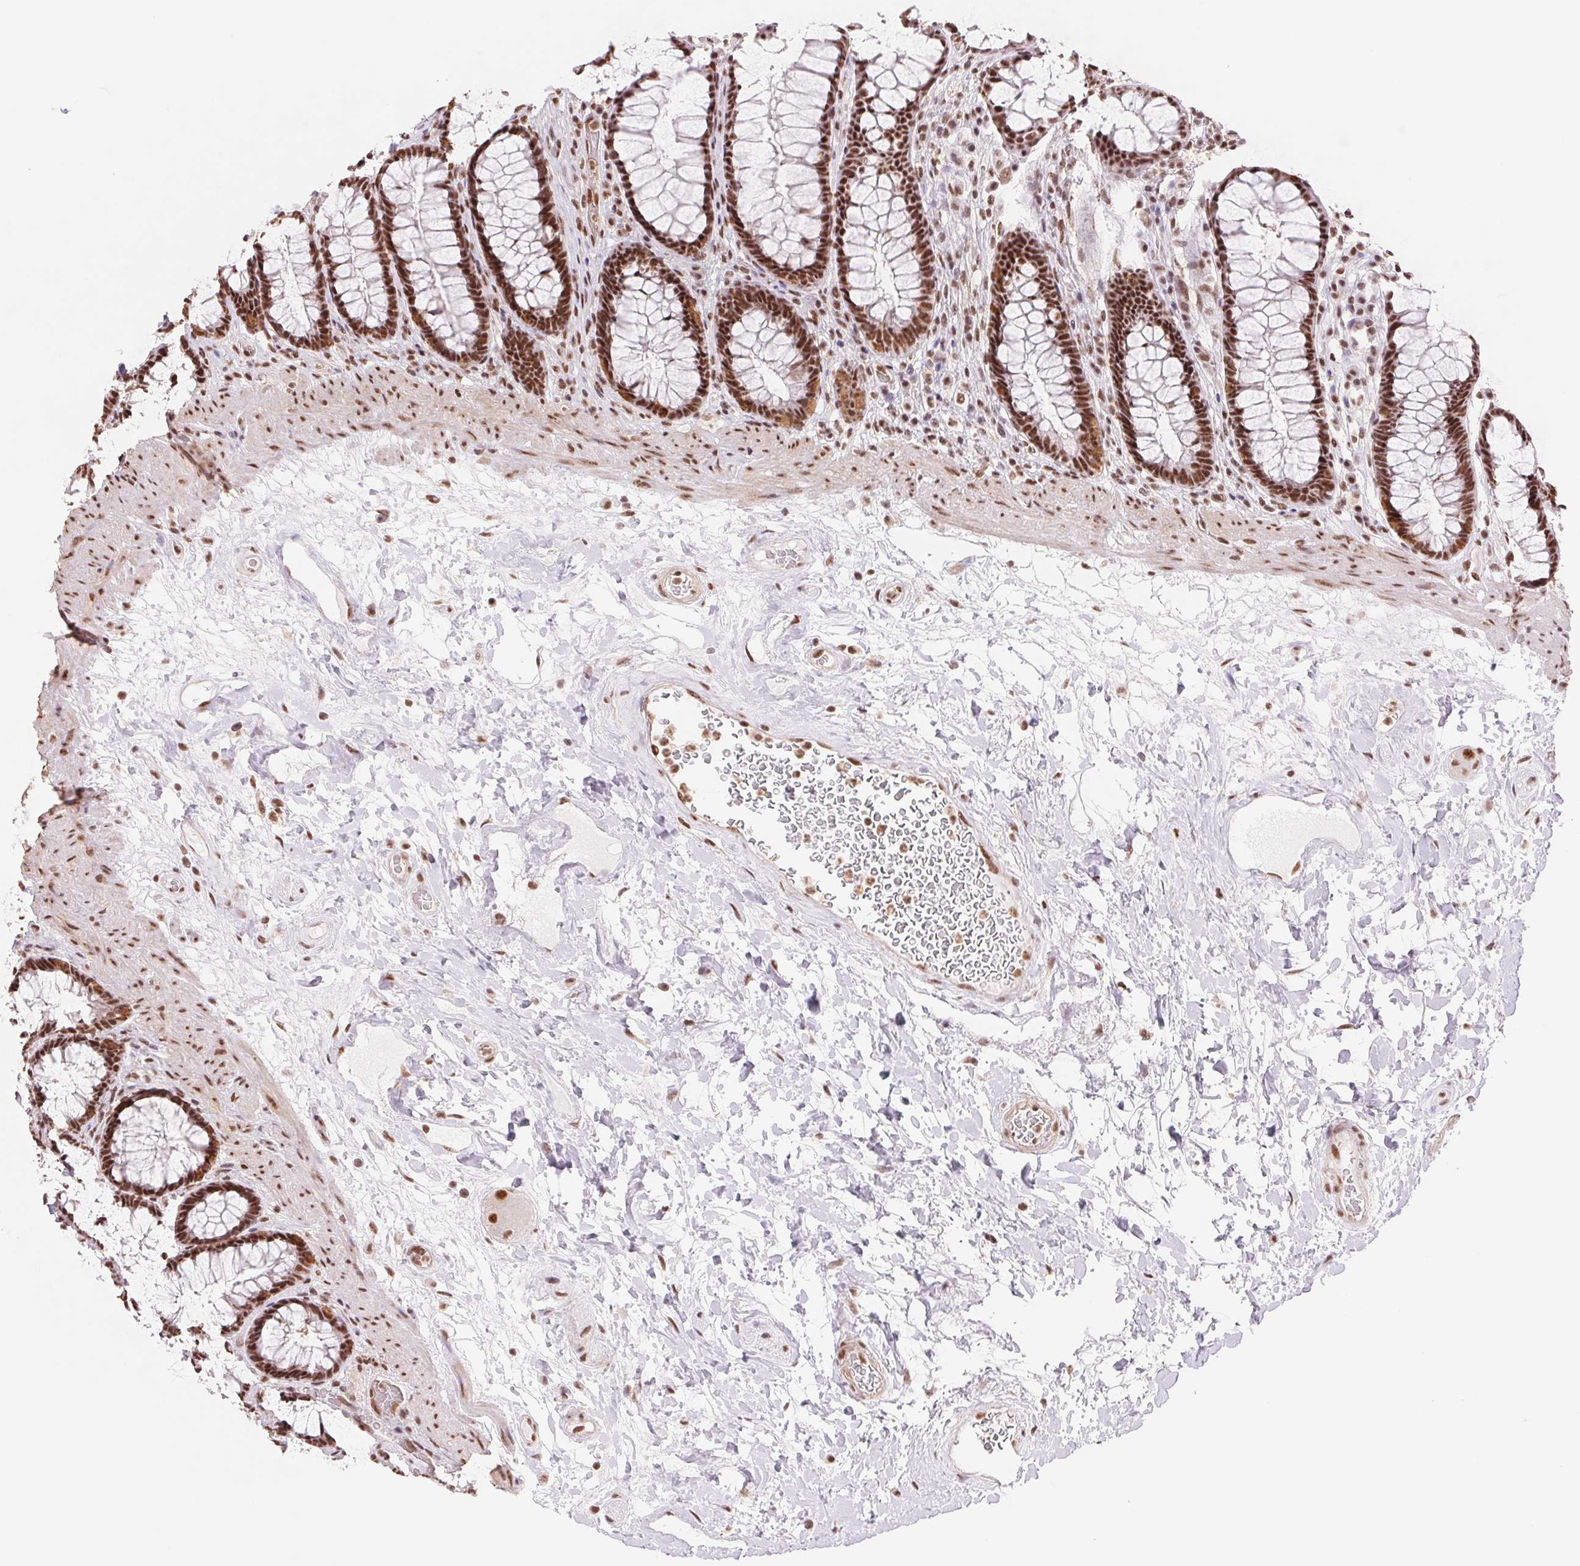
{"staining": {"intensity": "strong", "quantity": ">75%", "location": "nuclear"}, "tissue": "rectum", "cell_type": "Glandular cells", "image_type": "normal", "snomed": [{"axis": "morphology", "description": "Normal tissue, NOS"}, {"axis": "topography", "description": "Rectum"}], "caption": "Human rectum stained with a brown dye displays strong nuclear positive positivity in approximately >75% of glandular cells.", "gene": "SREK1", "patient": {"sex": "male", "age": 72}}